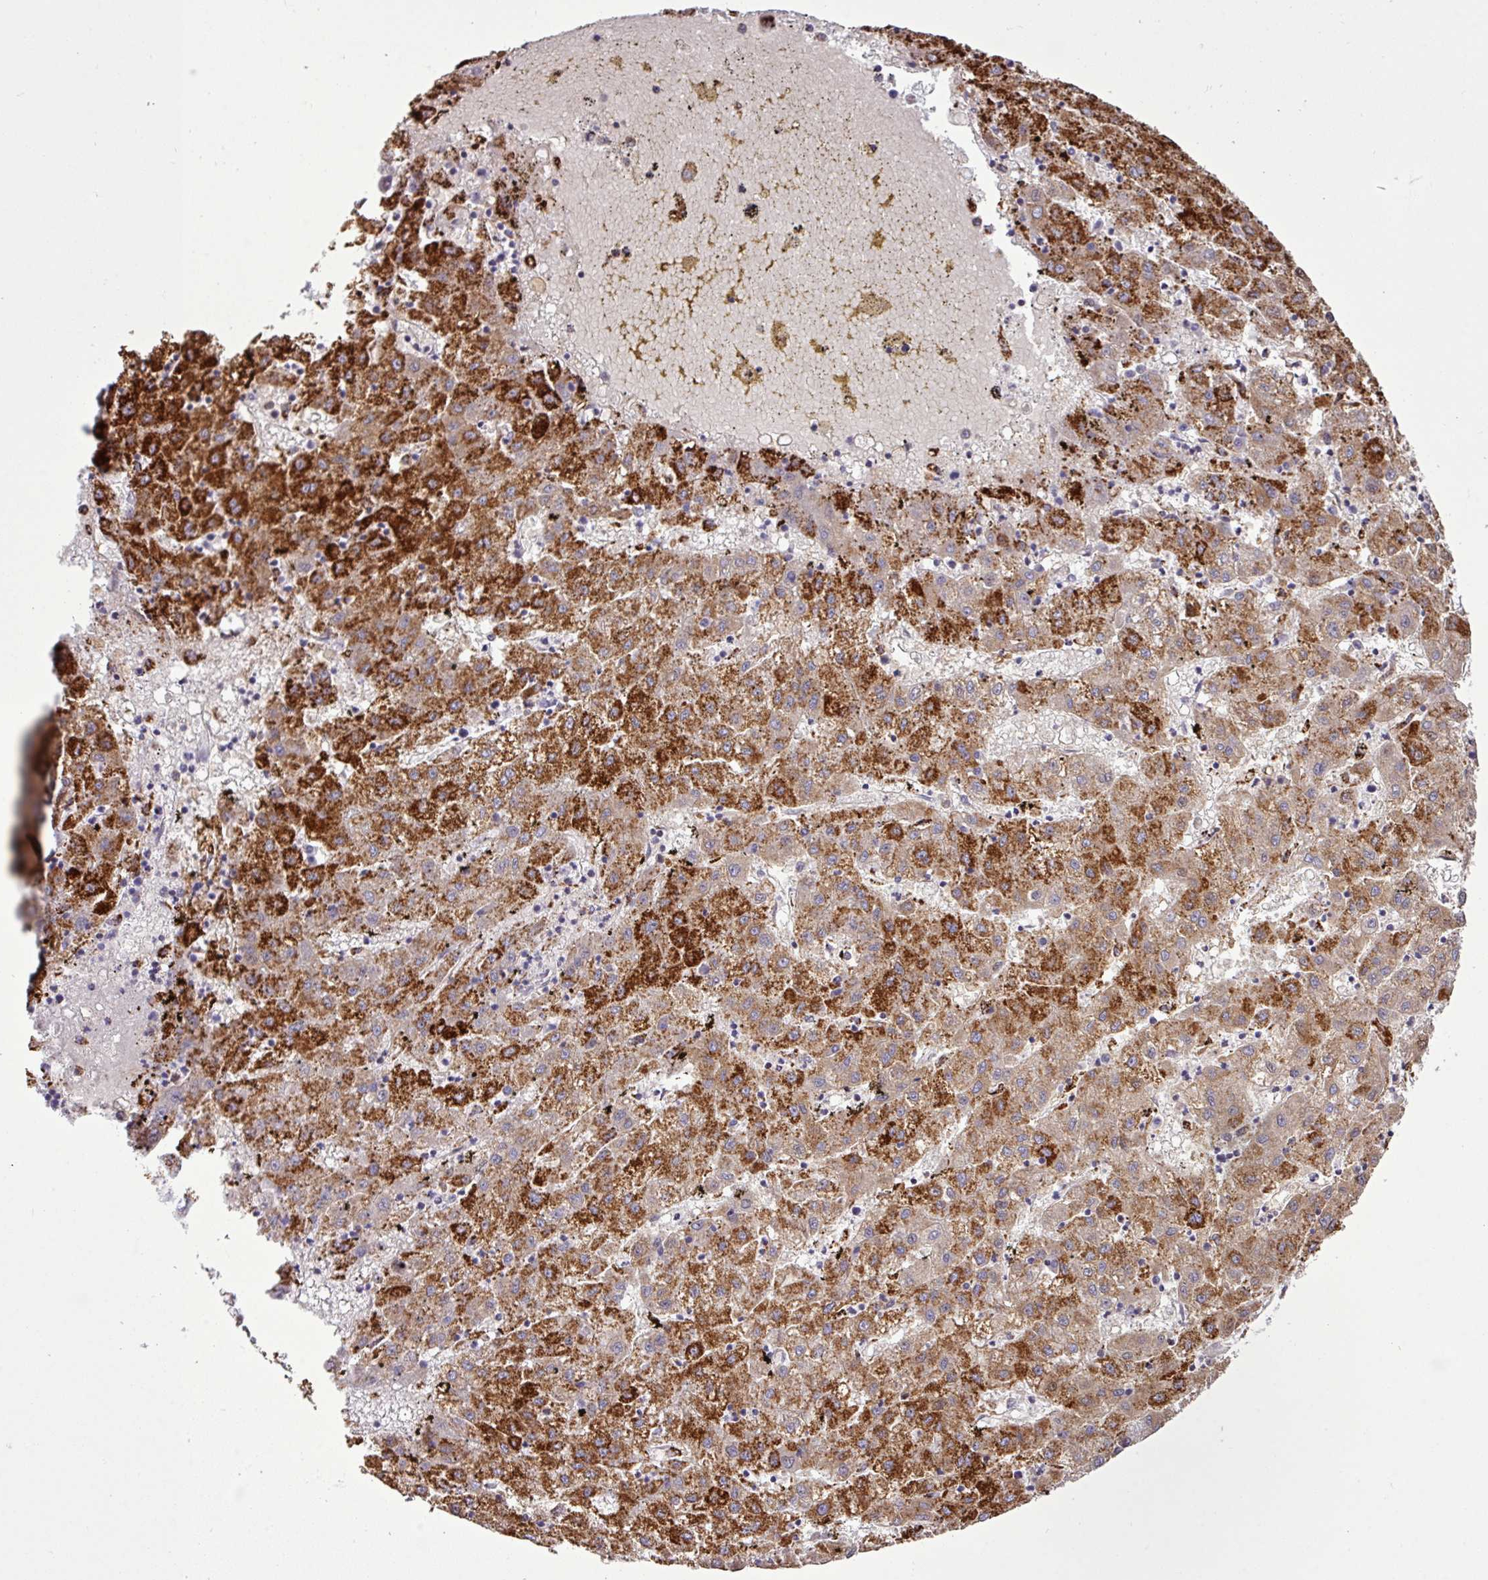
{"staining": {"intensity": "strong", "quantity": "25%-75%", "location": "cytoplasmic/membranous"}, "tissue": "liver cancer", "cell_type": "Tumor cells", "image_type": "cancer", "snomed": [{"axis": "morphology", "description": "Carcinoma, Hepatocellular, NOS"}, {"axis": "topography", "description": "Liver"}], "caption": "Immunohistochemistry staining of liver cancer (hepatocellular carcinoma), which displays high levels of strong cytoplasmic/membranous expression in about 25%-75% of tumor cells indicating strong cytoplasmic/membranous protein positivity. The staining was performed using DAB (3,3'-diaminobenzidine) (brown) for protein detection and nuclei were counterstained in hematoxylin (blue).", "gene": "SGPP1", "patient": {"sex": "male", "age": 72}}